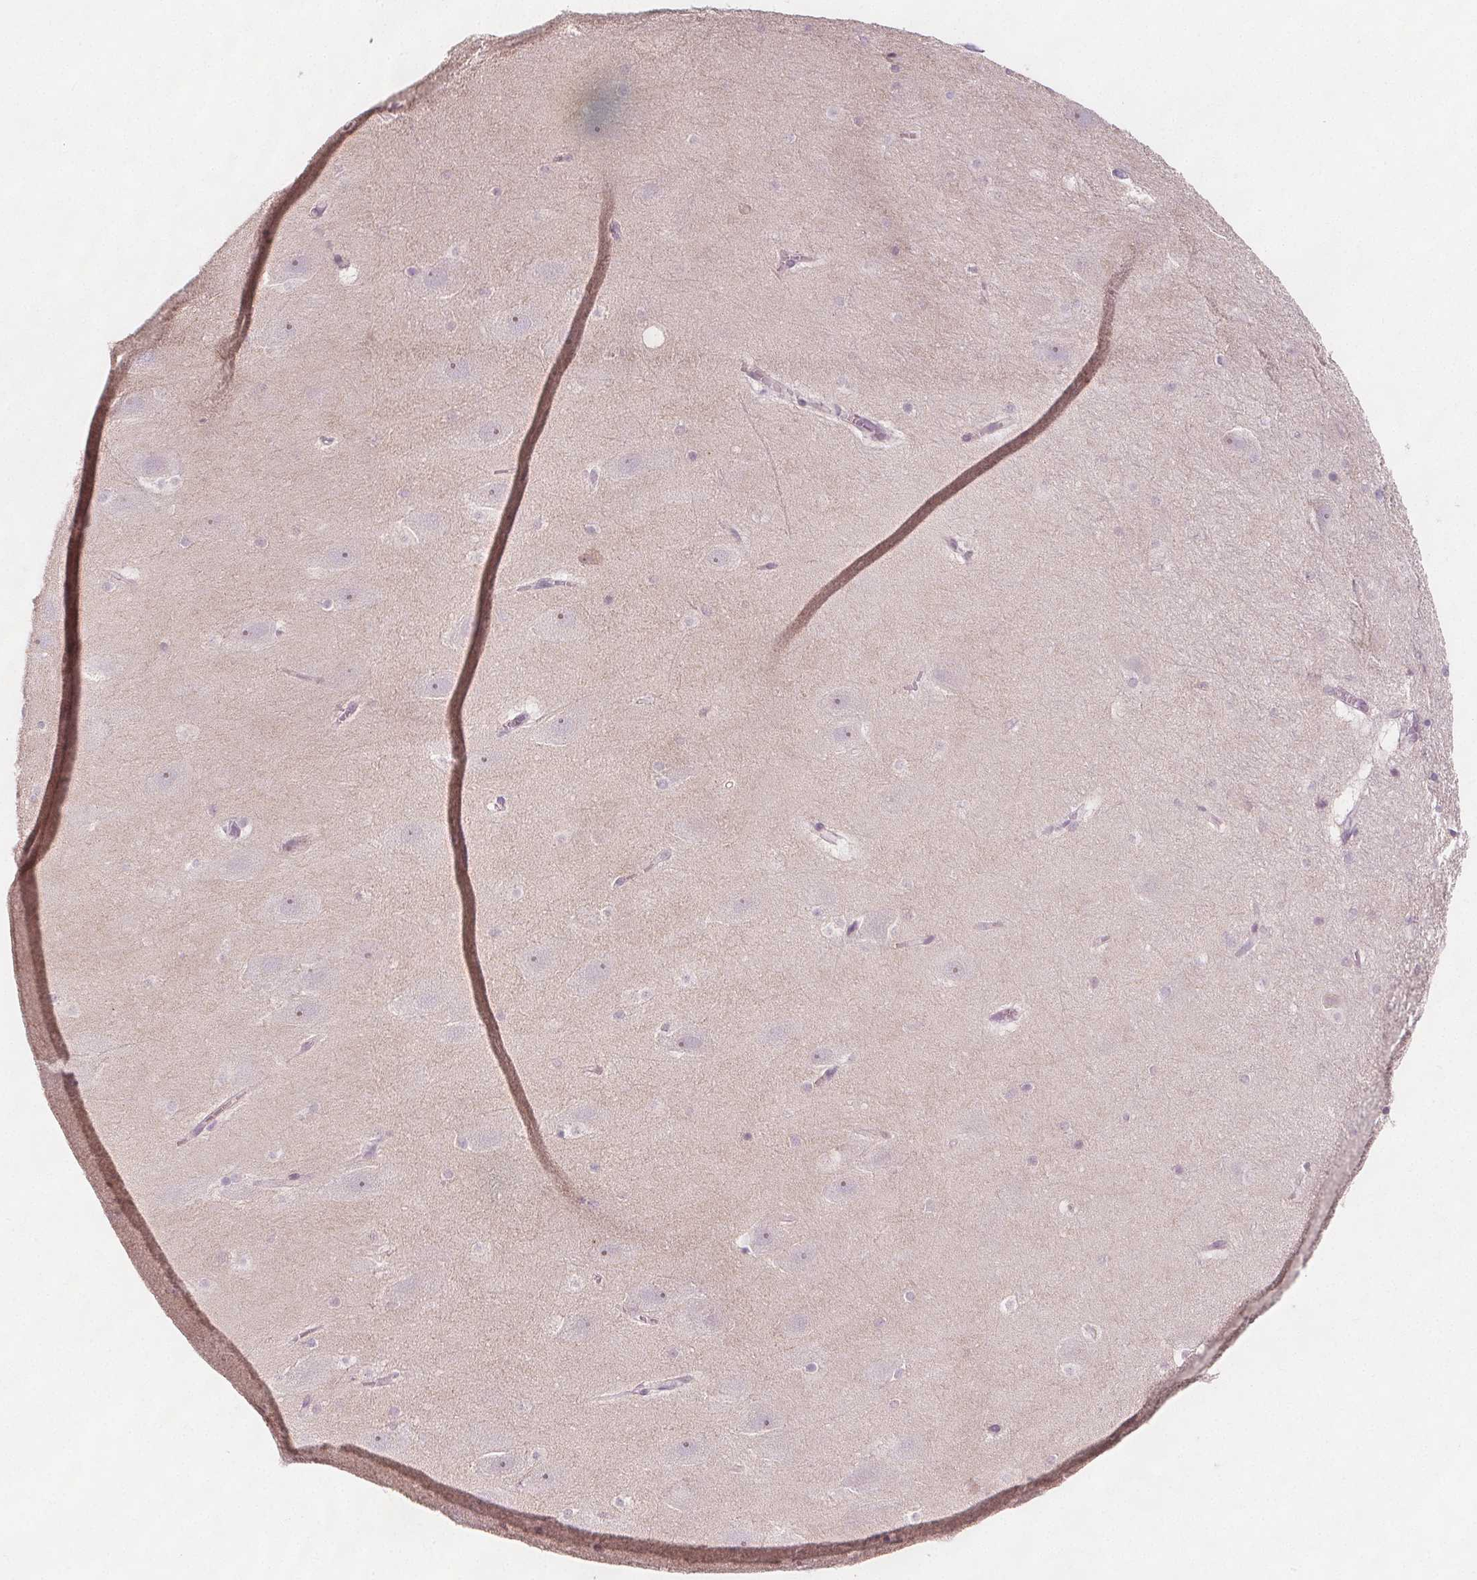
{"staining": {"intensity": "negative", "quantity": "none", "location": "none"}, "tissue": "hippocampus", "cell_type": "Glial cells", "image_type": "normal", "snomed": [{"axis": "morphology", "description": "Normal tissue, NOS"}, {"axis": "topography", "description": "Hippocampus"}], "caption": "Glial cells show no significant expression in unremarkable hippocampus. Brightfield microscopy of immunohistochemistry (IHC) stained with DAB (brown) and hematoxylin (blue), captured at high magnification.", "gene": "C1orf167", "patient": {"sex": "male", "age": 45}}